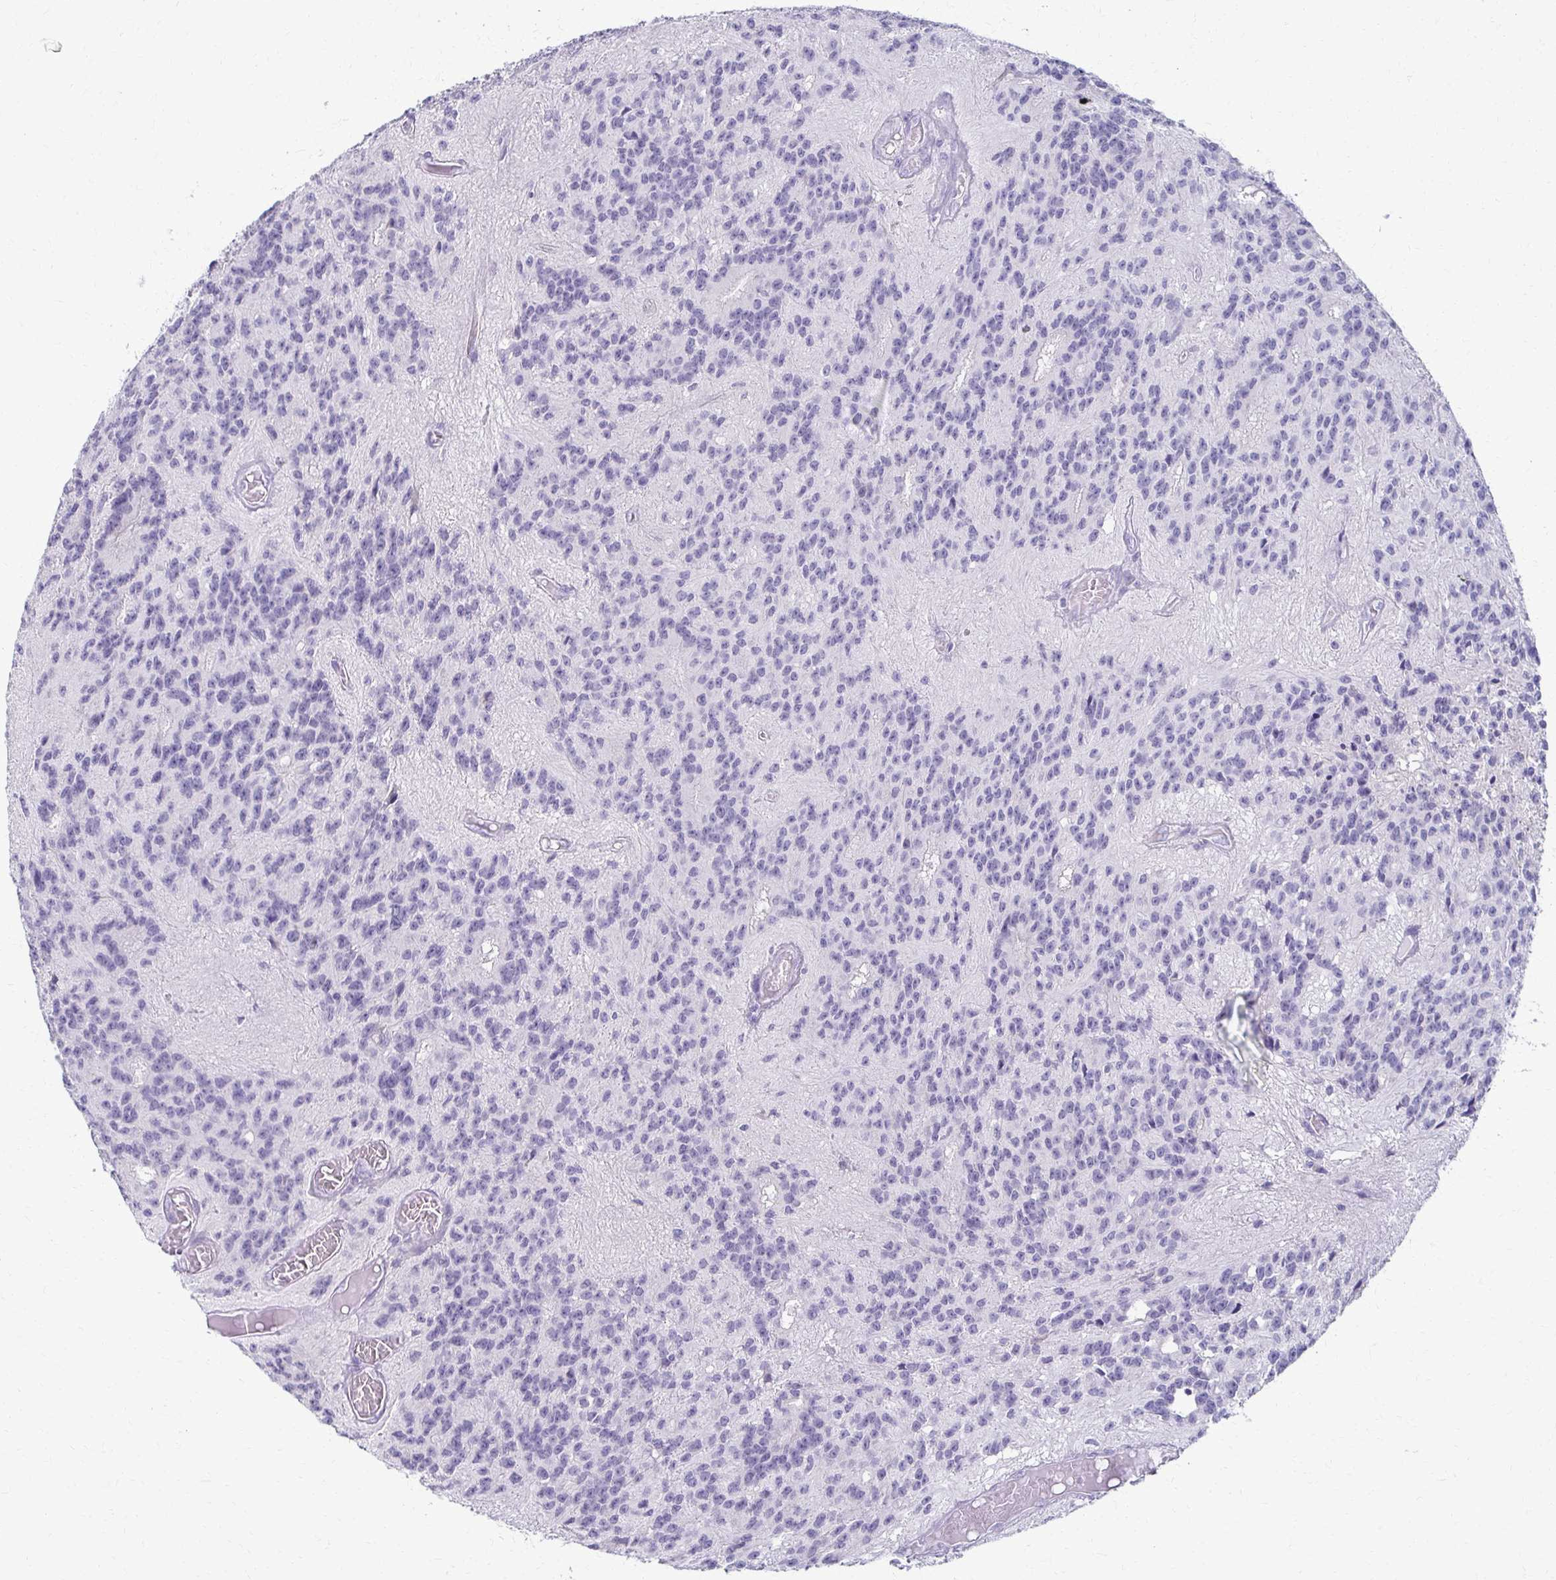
{"staining": {"intensity": "negative", "quantity": "none", "location": "none"}, "tissue": "glioma", "cell_type": "Tumor cells", "image_type": "cancer", "snomed": [{"axis": "morphology", "description": "Glioma, malignant, Low grade"}, {"axis": "topography", "description": "Brain"}], "caption": "Immunohistochemistry of low-grade glioma (malignant) displays no positivity in tumor cells.", "gene": "FCGR2B", "patient": {"sex": "male", "age": 31}}